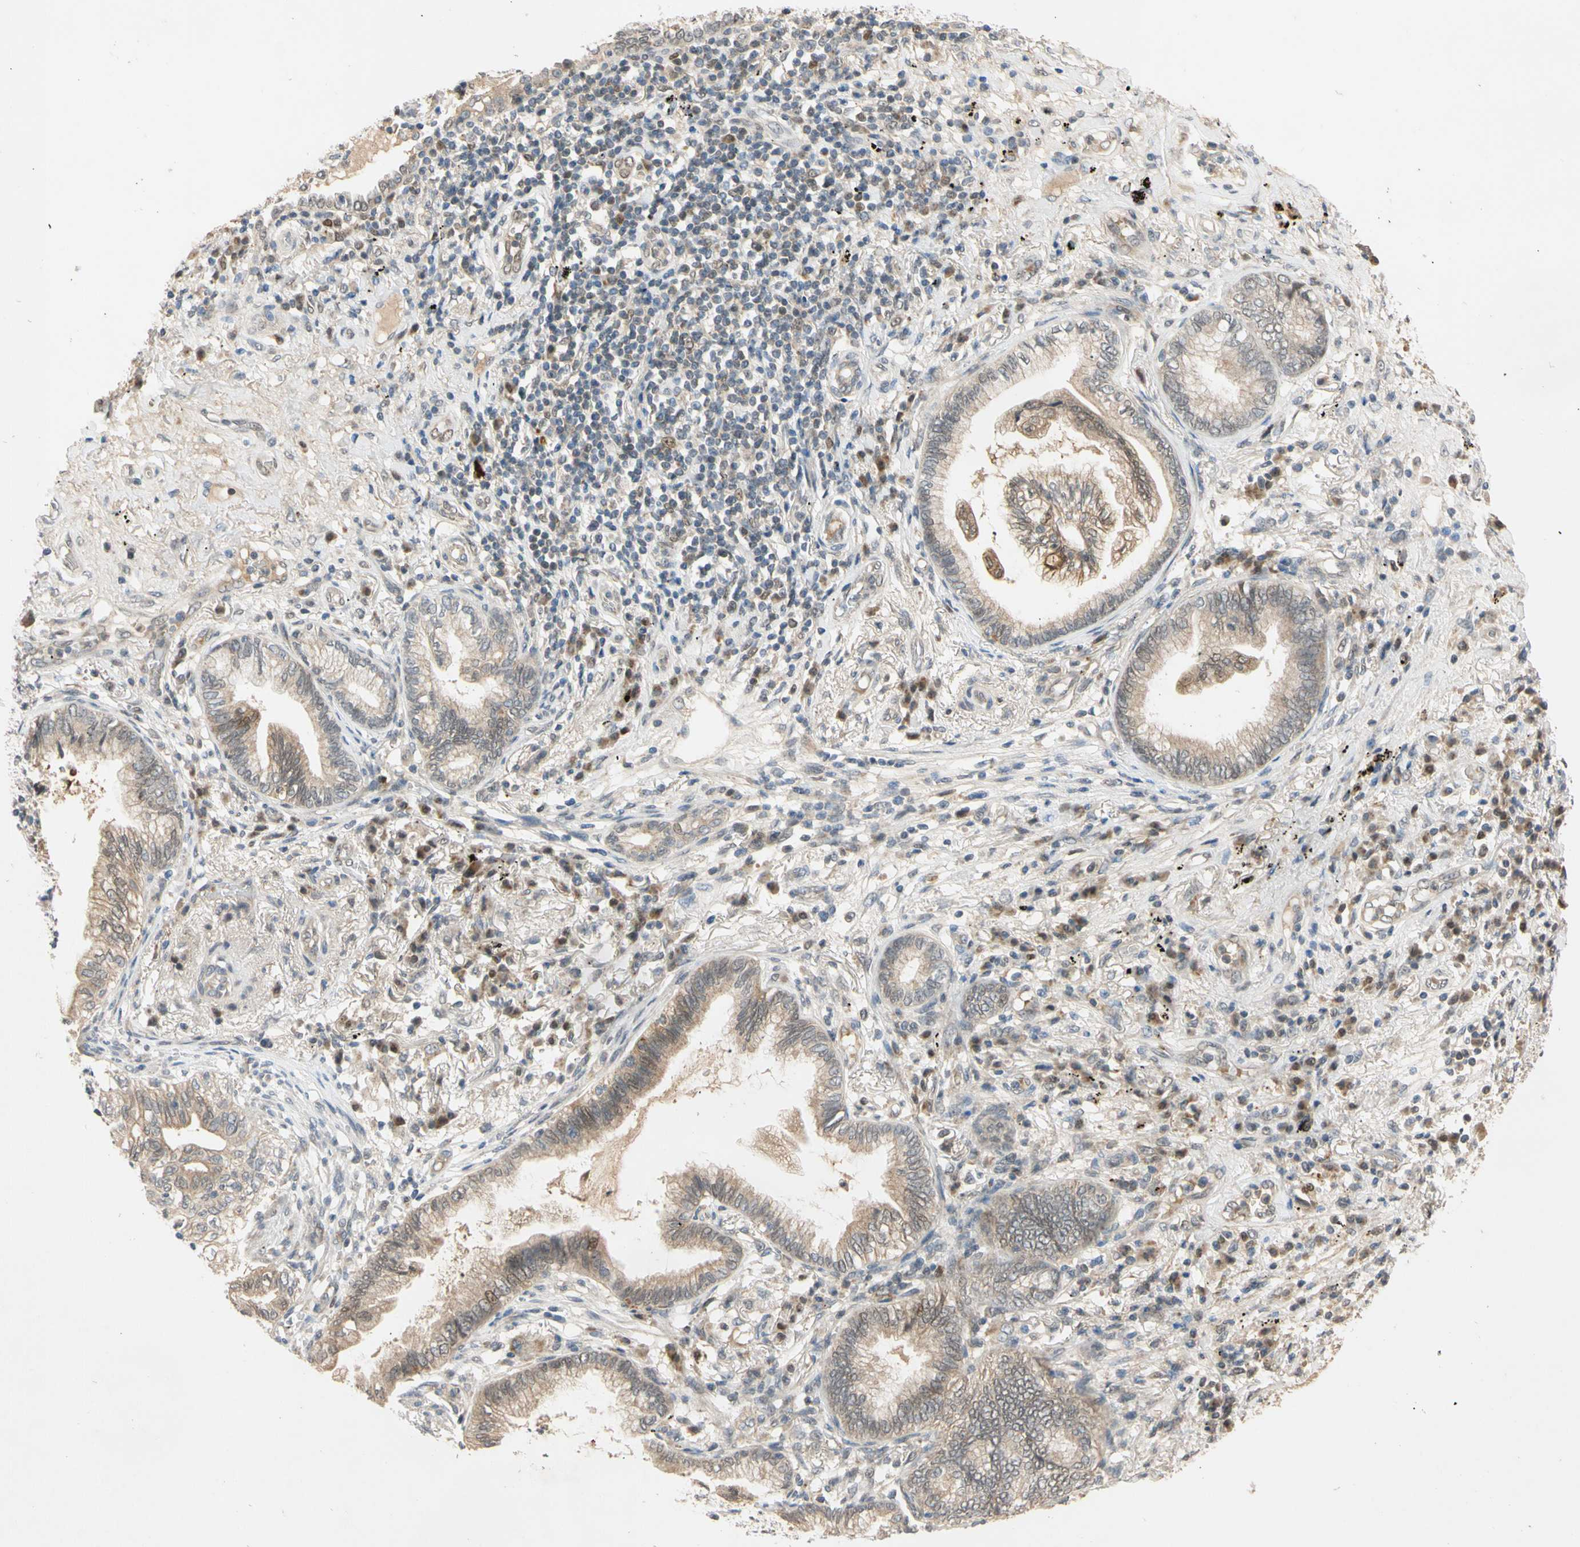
{"staining": {"intensity": "weak", "quantity": ">75%", "location": "cytoplasmic/membranous"}, "tissue": "lung cancer", "cell_type": "Tumor cells", "image_type": "cancer", "snomed": [{"axis": "morphology", "description": "Normal tissue, NOS"}, {"axis": "morphology", "description": "Adenocarcinoma, NOS"}, {"axis": "topography", "description": "Bronchus"}, {"axis": "topography", "description": "Lung"}], "caption": "High-magnification brightfield microscopy of adenocarcinoma (lung) stained with DAB (brown) and counterstained with hematoxylin (blue). tumor cells exhibit weak cytoplasmic/membranous expression is seen in approximately>75% of cells. Using DAB (3,3'-diaminobenzidine) (brown) and hematoxylin (blue) stains, captured at high magnification using brightfield microscopy.", "gene": "RIOX2", "patient": {"sex": "female", "age": 70}}